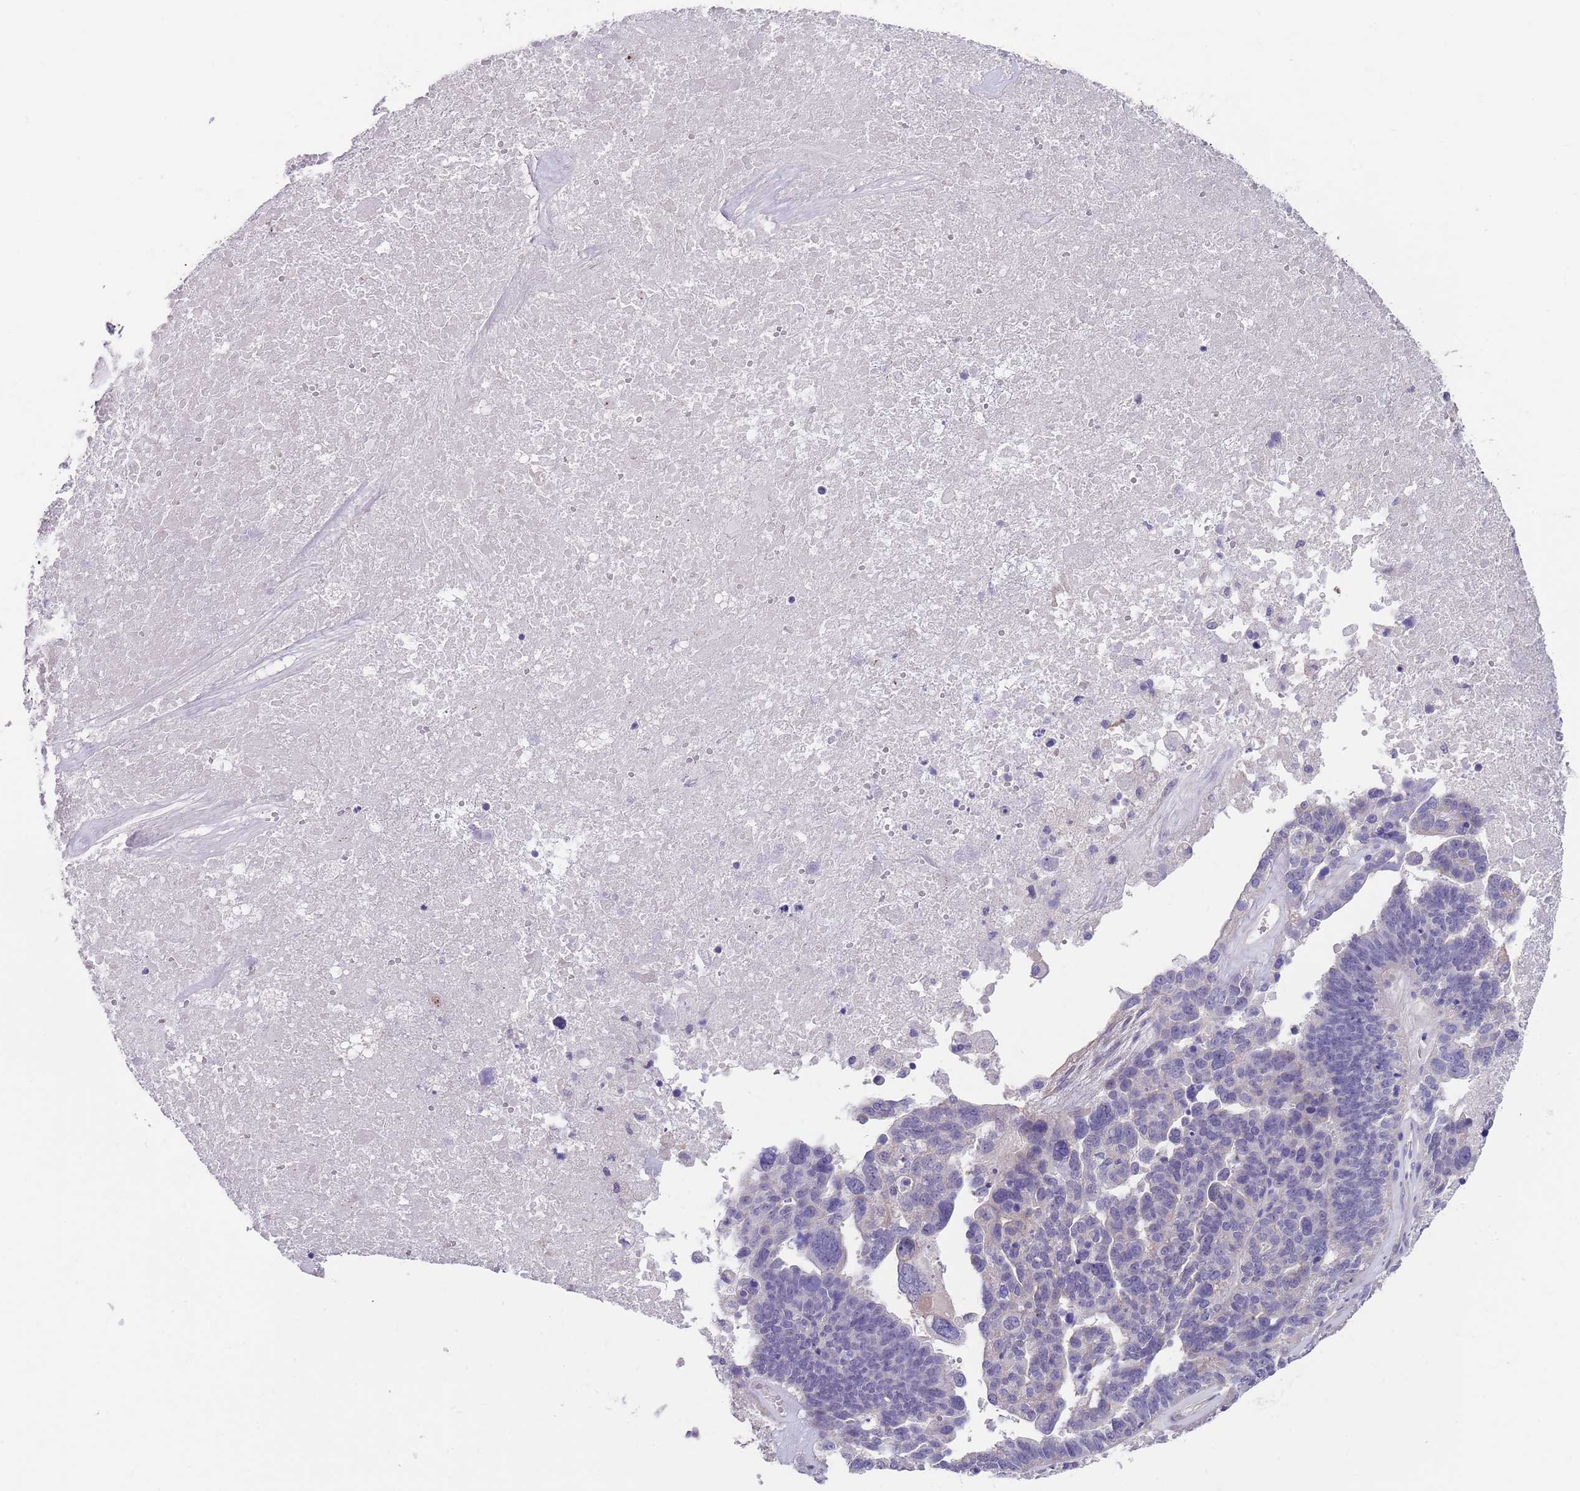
{"staining": {"intensity": "negative", "quantity": "none", "location": "none"}, "tissue": "ovarian cancer", "cell_type": "Tumor cells", "image_type": "cancer", "snomed": [{"axis": "morphology", "description": "Cystadenocarcinoma, serous, NOS"}, {"axis": "topography", "description": "Ovary"}], "caption": "Protein analysis of ovarian cancer (serous cystadenocarcinoma) displays no significant expression in tumor cells. Nuclei are stained in blue.", "gene": "RNF169", "patient": {"sex": "female", "age": 59}}